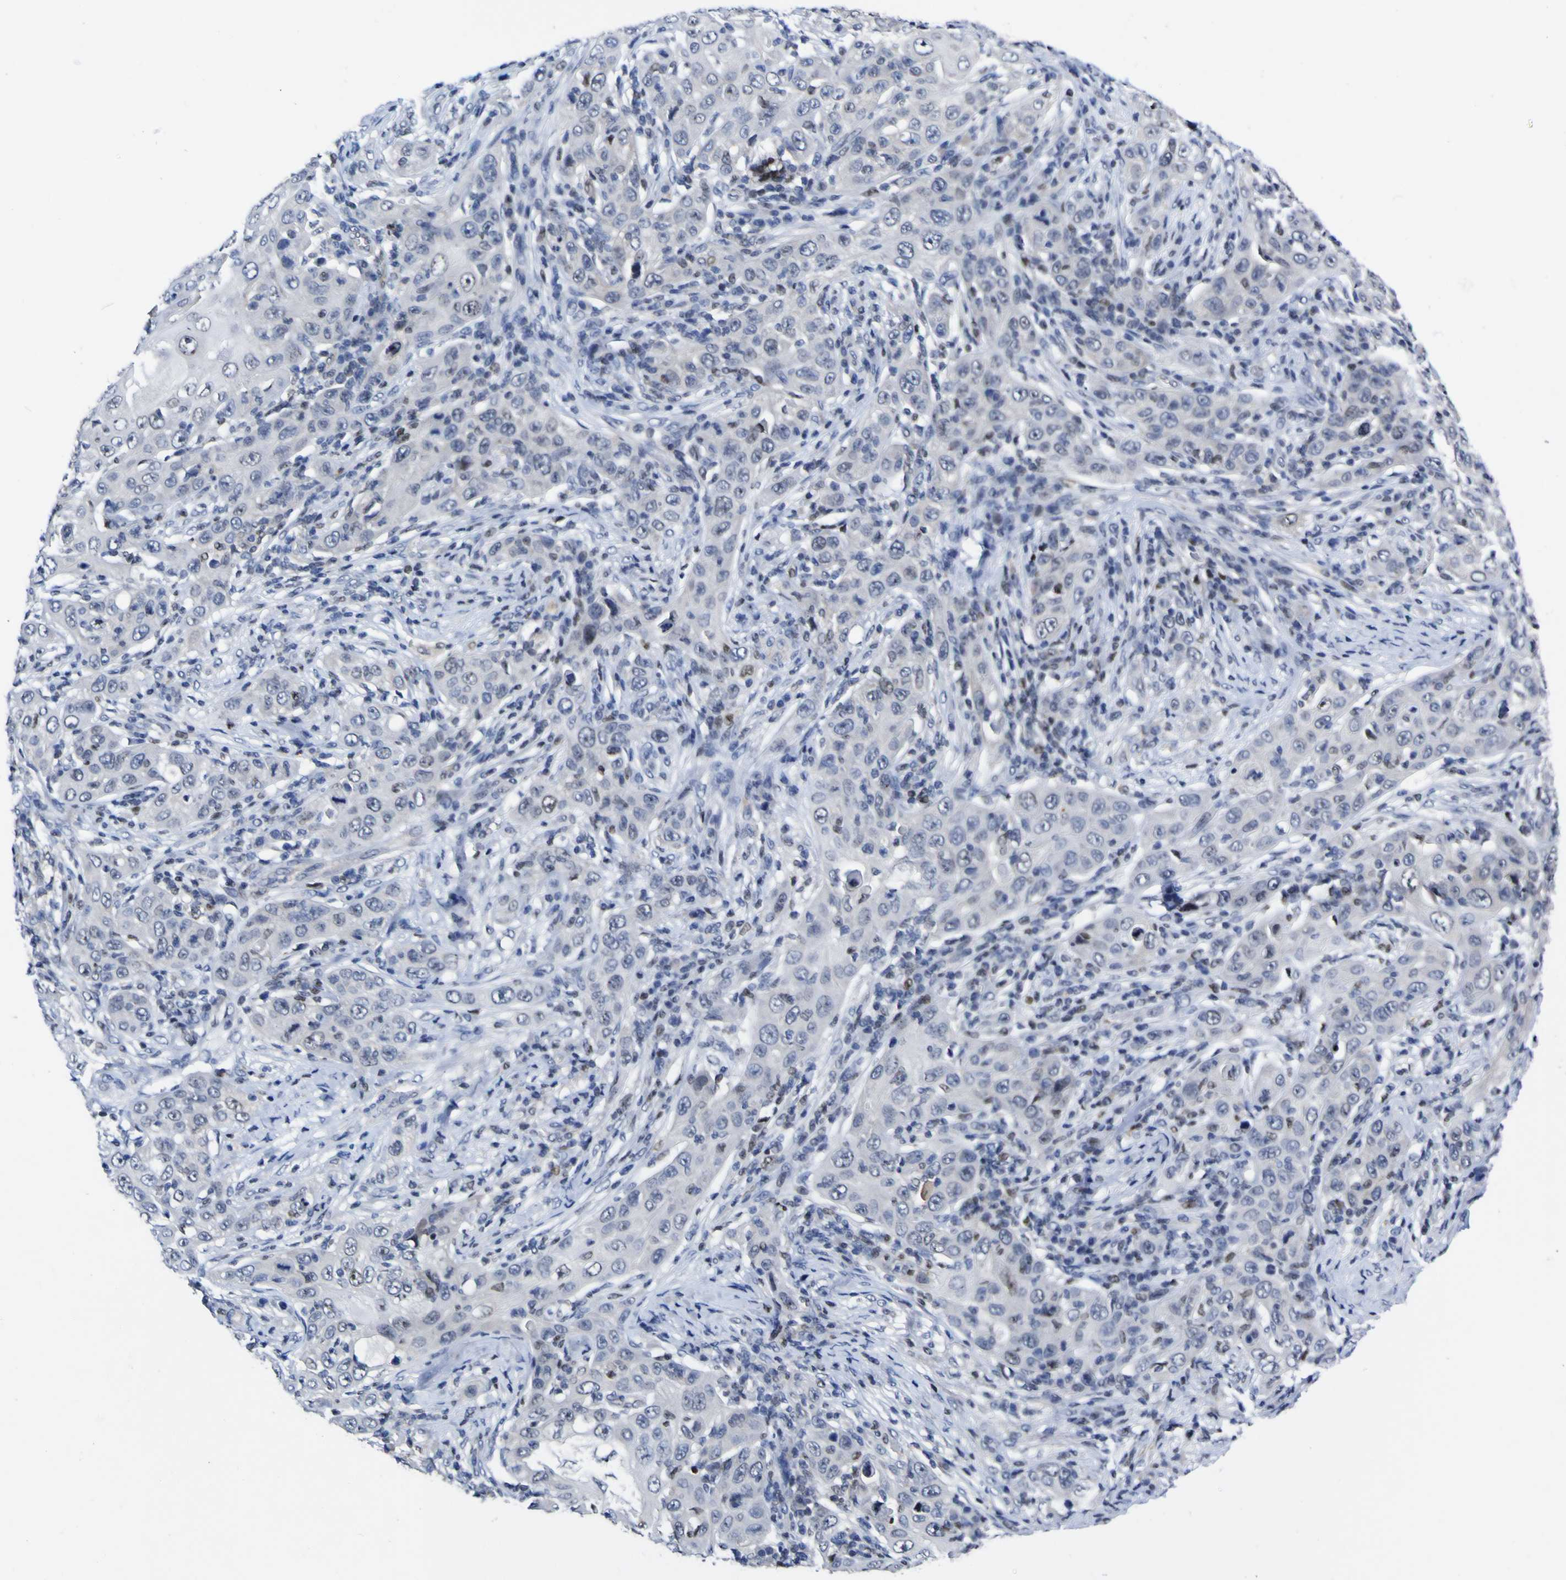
{"staining": {"intensity": "negative", "quantity": "none", "location": "none"}, "tissue": "skin cancer", "cell_type": "Tumor cells", "image_type": "cancer", "snomed": [{"axis": "morphology", "description": "Squamous cell carcinoma, NOS"}, {"axis": "topography", "description": "Skin"}], "caption": "Immunohistochemistry histopathology image of human skin cancer (squamous cell carcinoma) stained for a protein (brown), which demonstrates no positivity in tumor cells. (Immunohistochemistry (ihc), brightfield microscopy, high magnification).", "gene": "CASP6", "patient": {"sex": "female", "age": 88}}